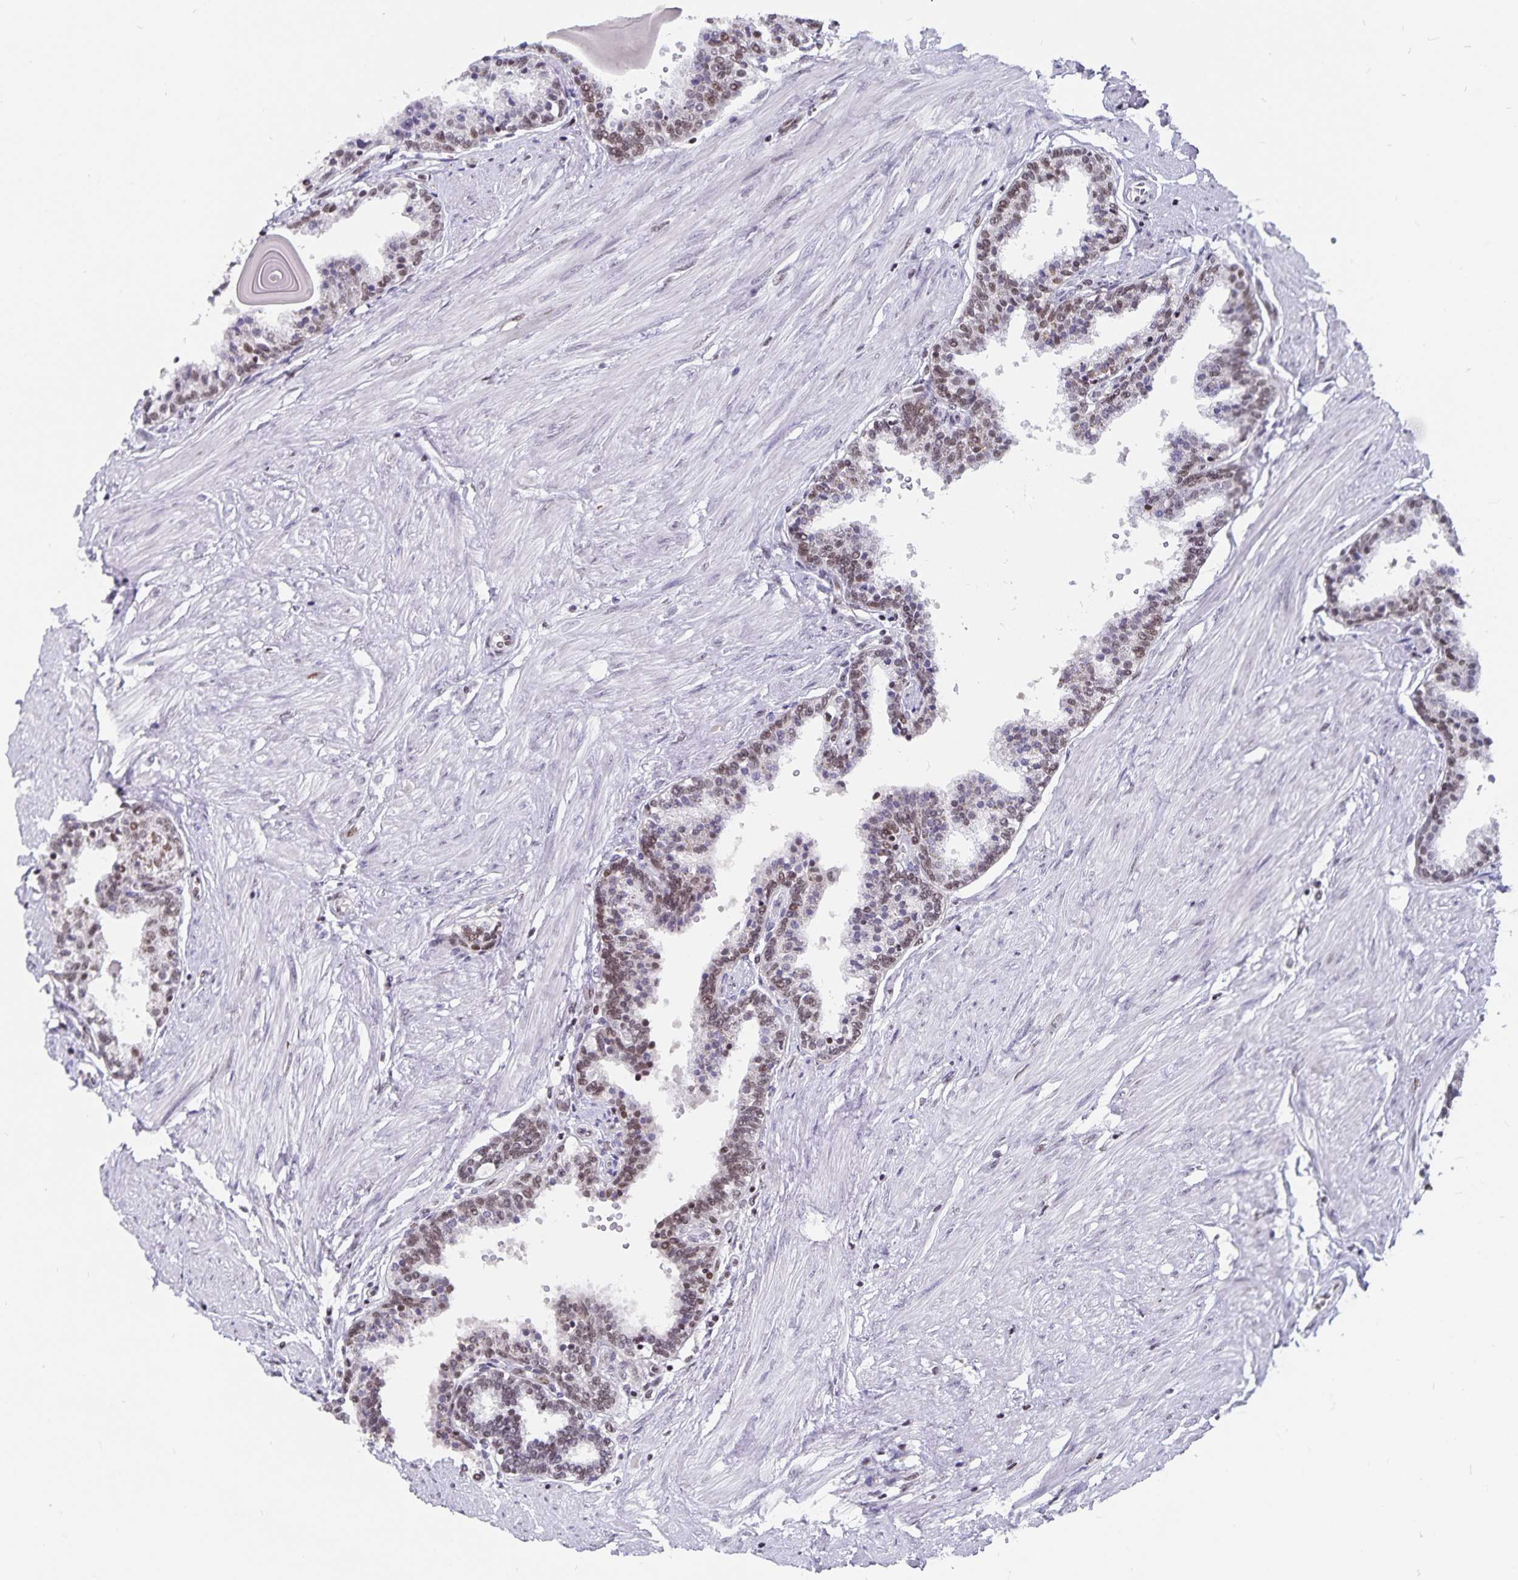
{"staining": {"intensity": "moderate", "quantity": "25%-75%", "location": "nuclear"}, "tissue": "prostate", "cell_type": "Glandular cells", "image_type": "normal", "snomed": [{"axis": "morphology", "description": "Normal tissue, NOS"}, {"axis": "topography", "description": "Prostate"}], "caption": "Protein expression analysis of benign human prostate reveals moderate nuclear expression in about 25%-75% of glandular cells. (Stains: DAB (3,3'-diaminobenzidine) in brown, nuclei in blue, Microscopy: brightfield microscopy at high magnification).", "gene": "PBX2", "patient": {"sex": "male", "age": 55}}